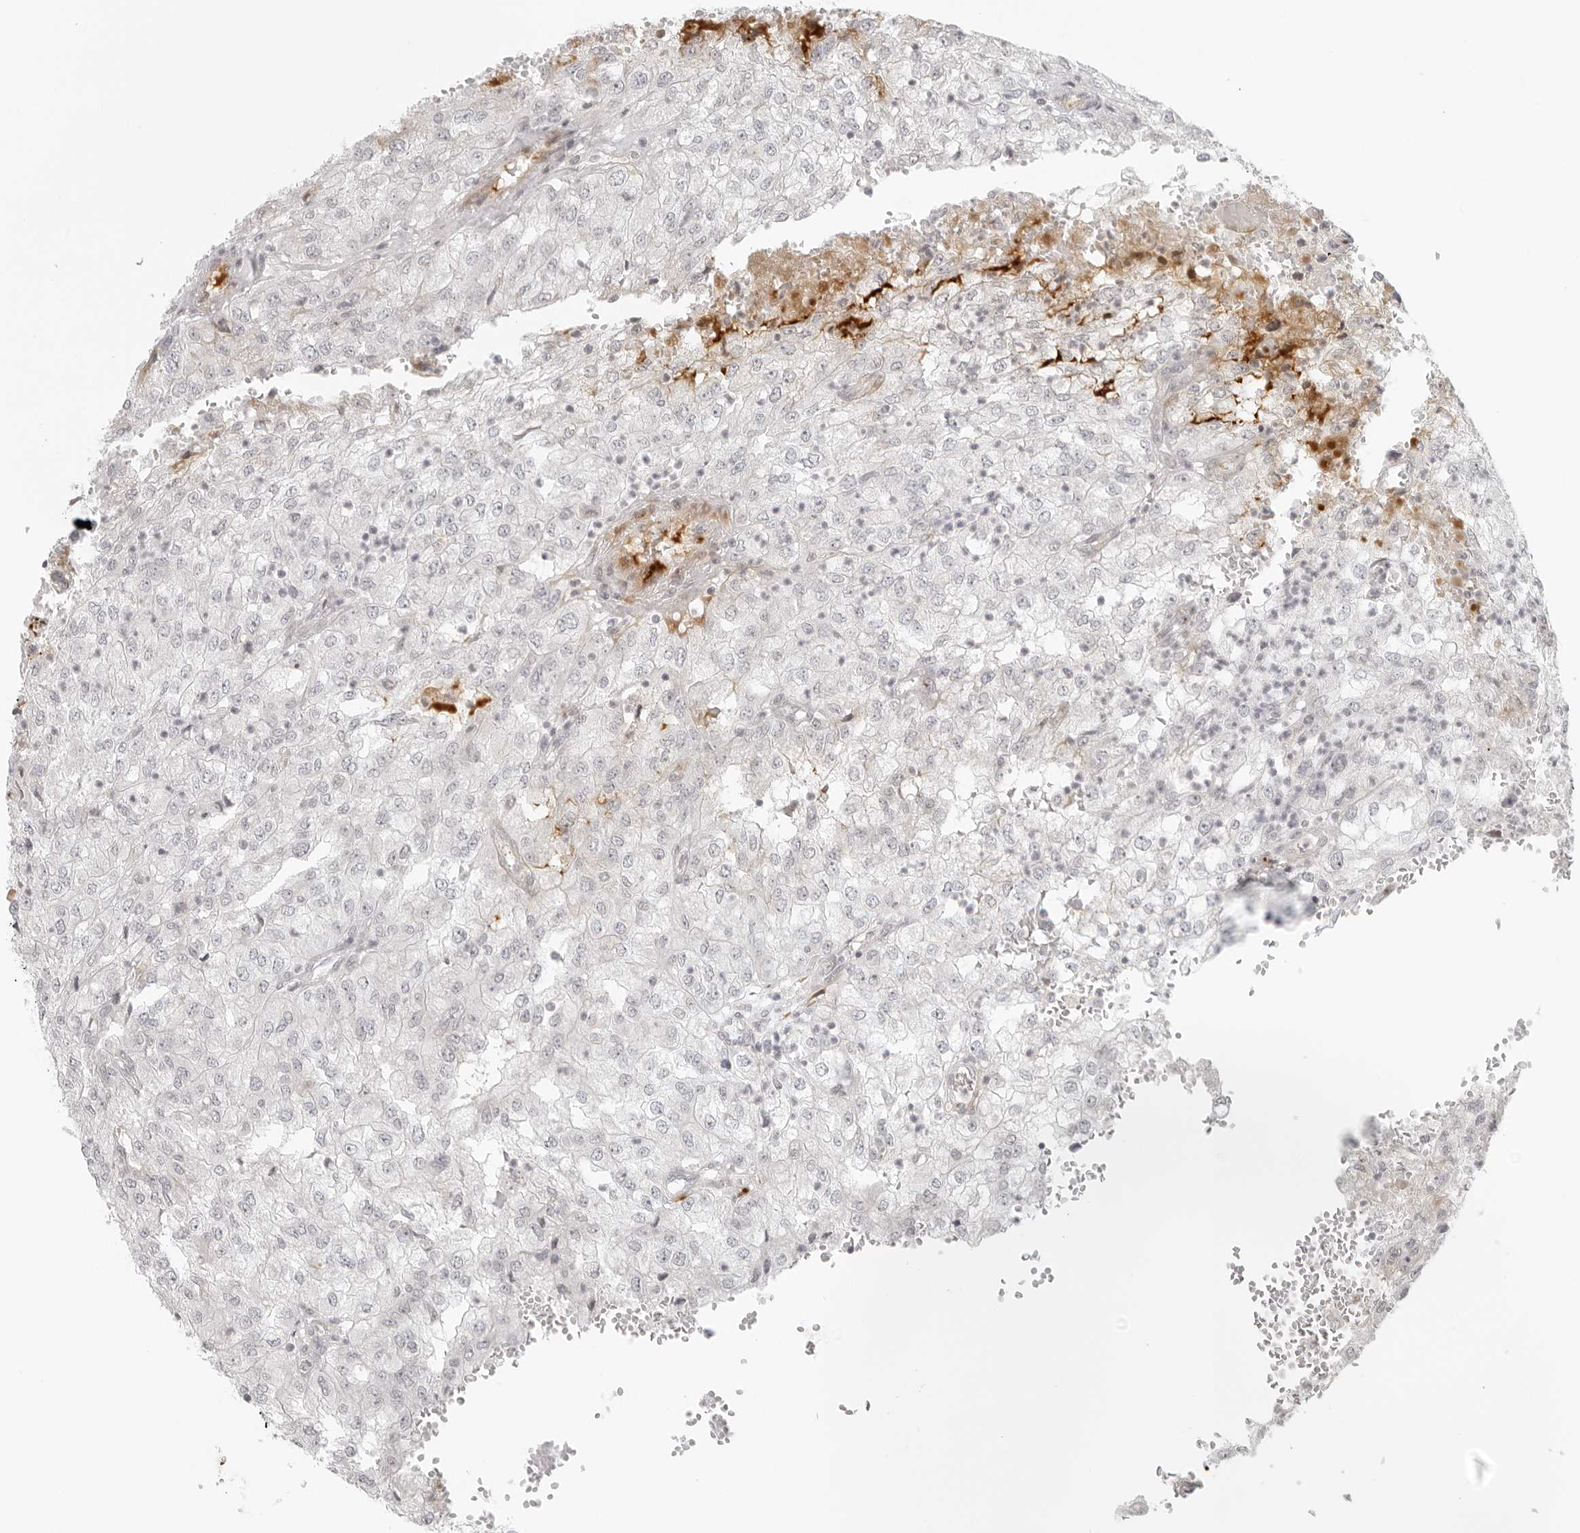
{"staining": {"intensity": "negative", "quantity": "none", "location": "none"}, "tissue": "renal cancer", "cell_type": "Tumor cells", "image_type": "cancer", "snomed": [{"axis": "morphology", "description": "Adenocarcinoma, NOS"}, {"axis": "topography", "description": "Kidney"}], "caption": "This is an IHC histopathology image of renal cancer. There is no positivity in tumor cells.", "gene": "ZNF678", "patient": {"sex": "female", "age": 54}}